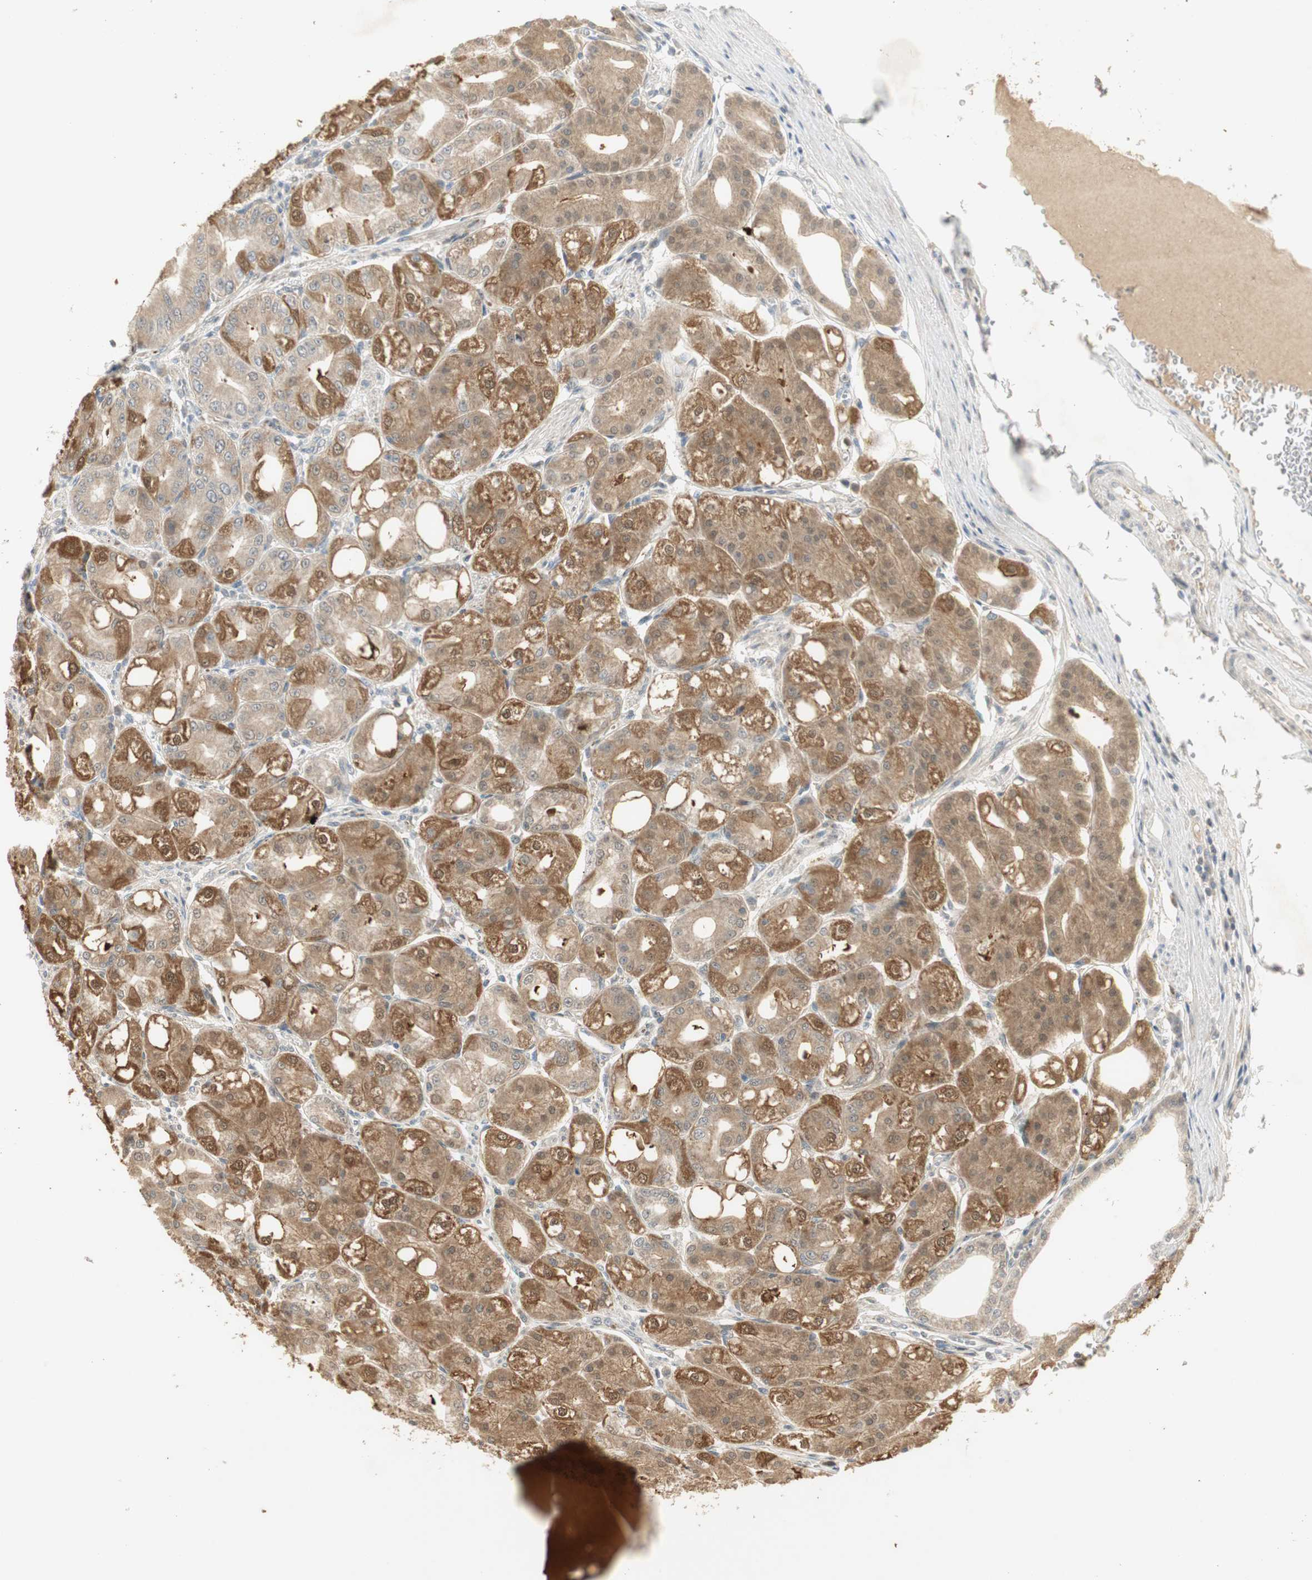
{"staining": {"intensity": "moderate", "quantity": ">75%", "location": "cytoplasmic/membranous"}, "tissue": "stomach", "cell_type": "Glandular cells", "image_type": "normal", "snomed": [{"axis": "morphology", "description": "Normal tissue, NOS"}, {"axis": "topography", "description": "Stomach, lower"}], "caption": "Human stomach stained for a protein (brown) reveals moderate cytoplasmic/membranous positive positivity in approximately >75% of glandular cells.", "gene": "USP2", "patient": {"sex": "male", "age": 71}}